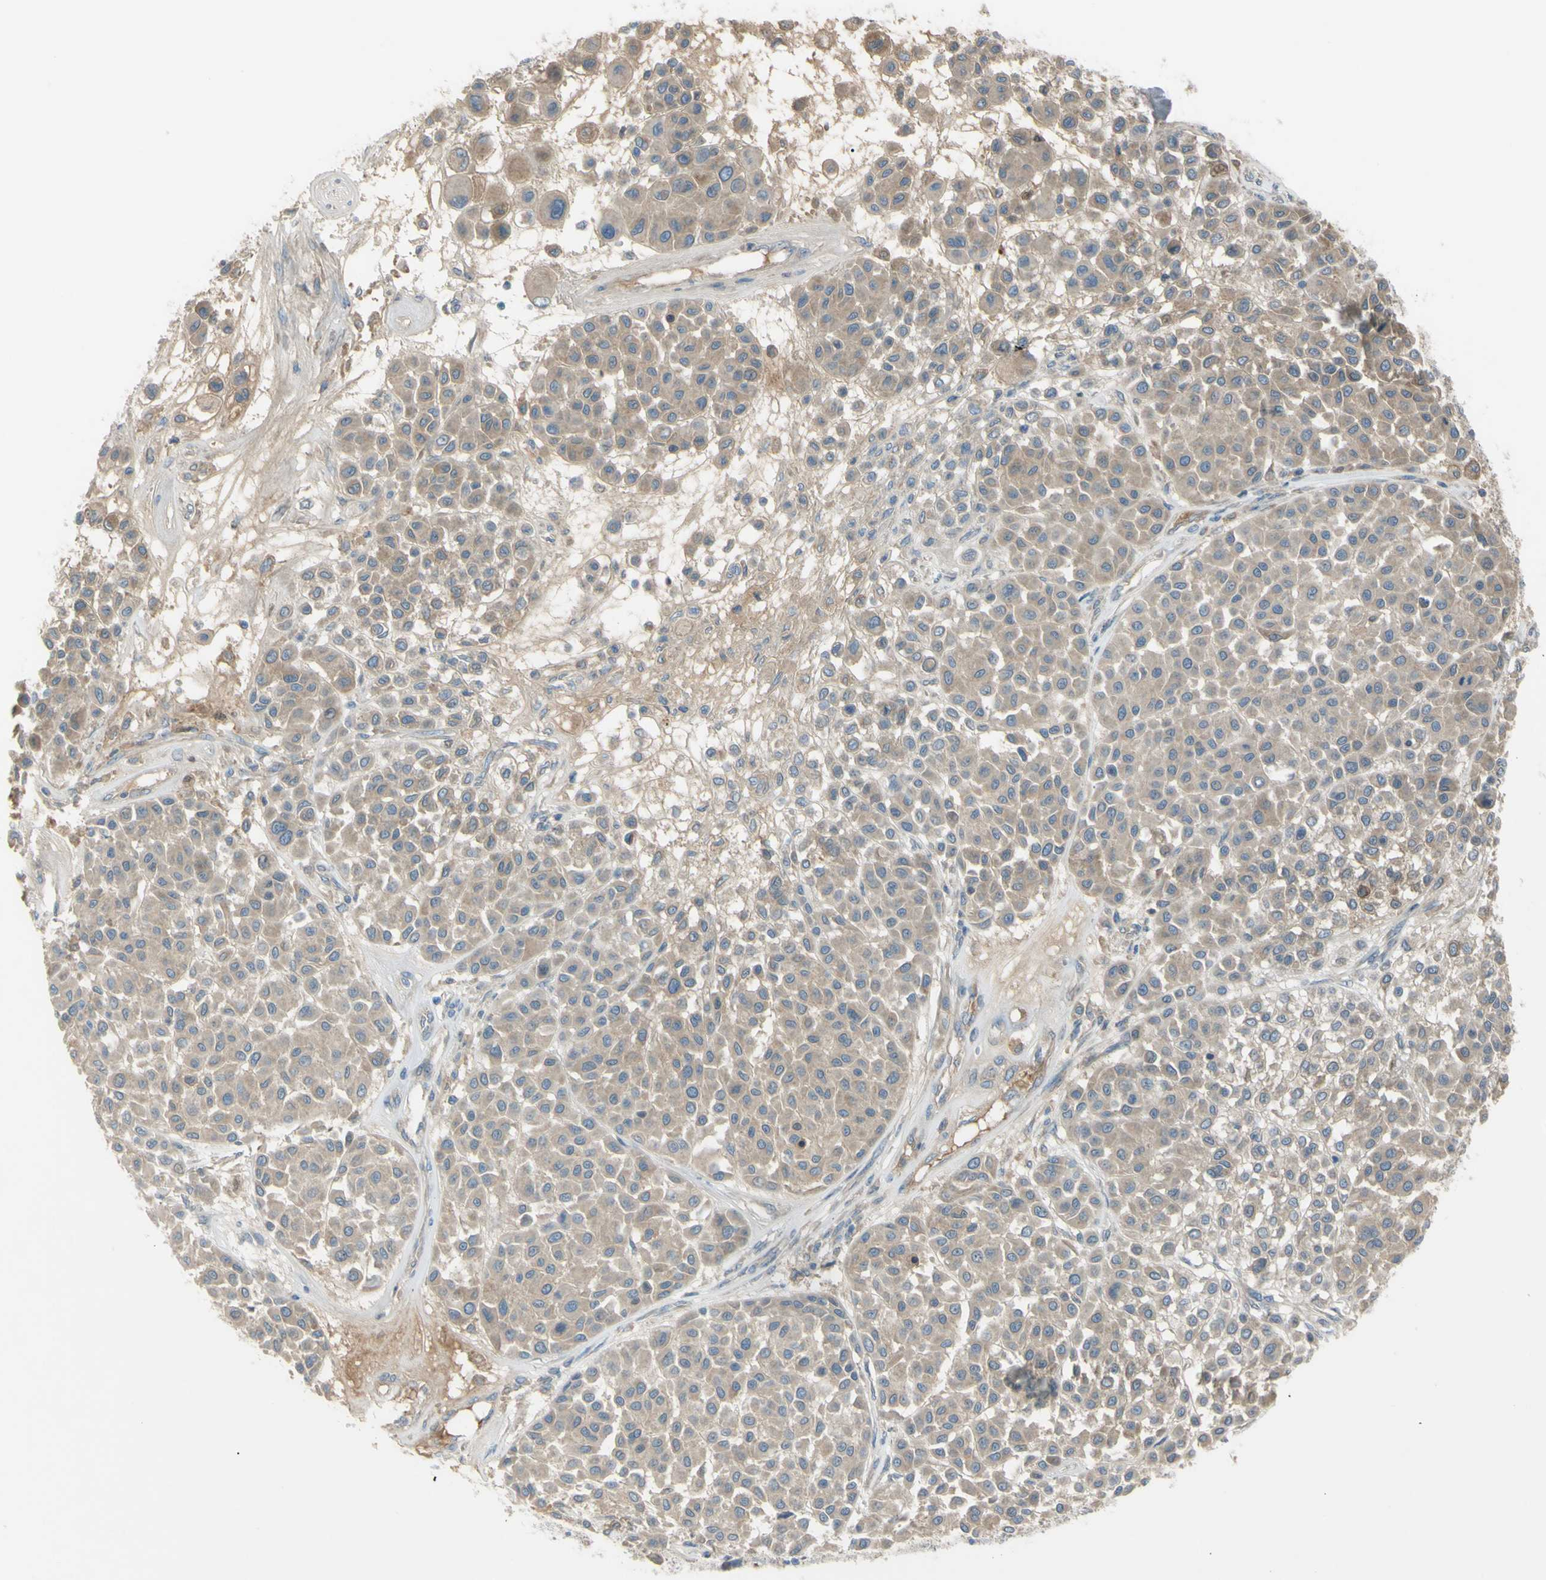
{"staining": {"intensity": "weak", "quantity": ">75%", "location": "cytoplasmic/membranous"}, "tissue": "melanoma", "cell_type": "Tumor cells", "image_type": "cancer", "snomed": [{"axis": "morphology", "description": "Malignant melanoma, Metastatic site"}, {"axis": "topography", "description": "Soft tissue"}], "caption": "Weak cytoplasmic/membranous expression for a protein is identified in about >75% of tumor cells of melanoma using immunohistochemistry.", "gene": "ATRN", "patient": {"sex": "male", "age": 41}}